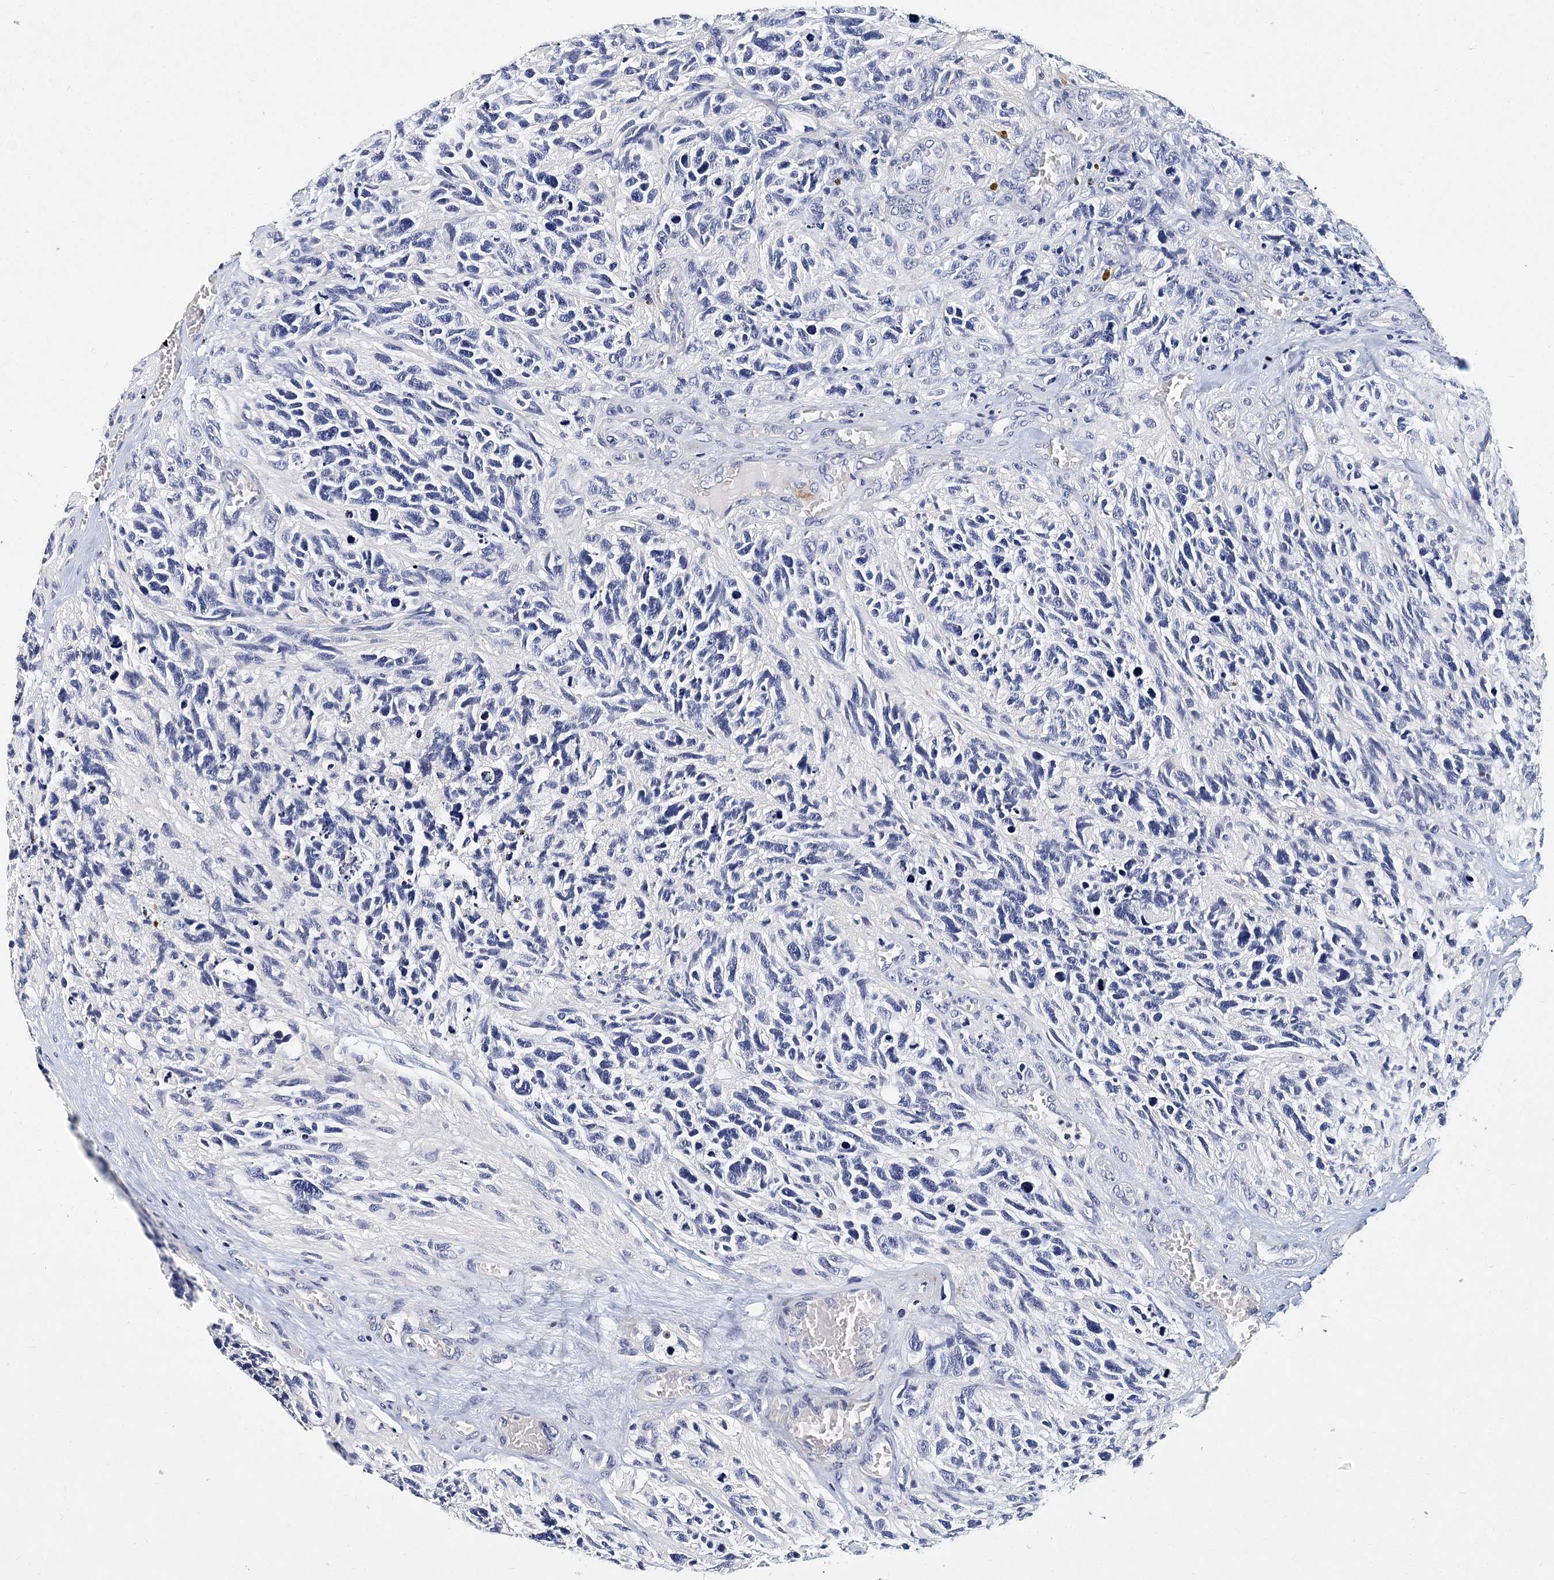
{"staining": {"intensity": "negative", "quantity": "none", "location": "none"}, "tissue": "glioma", "cell_type": "Tumor cells", "image_type": "cancer", "snomed": [{"axis": "morphology", "description": "Glioma, malignant, High grade"}, {"axis": "topography", "description": "Brain"}], "caption": "This is an IHC image of human glioma. There is no positivity in tumor cells.", "gene": "ITGA2B", "patient": {"sex": "male", "age": 69}}